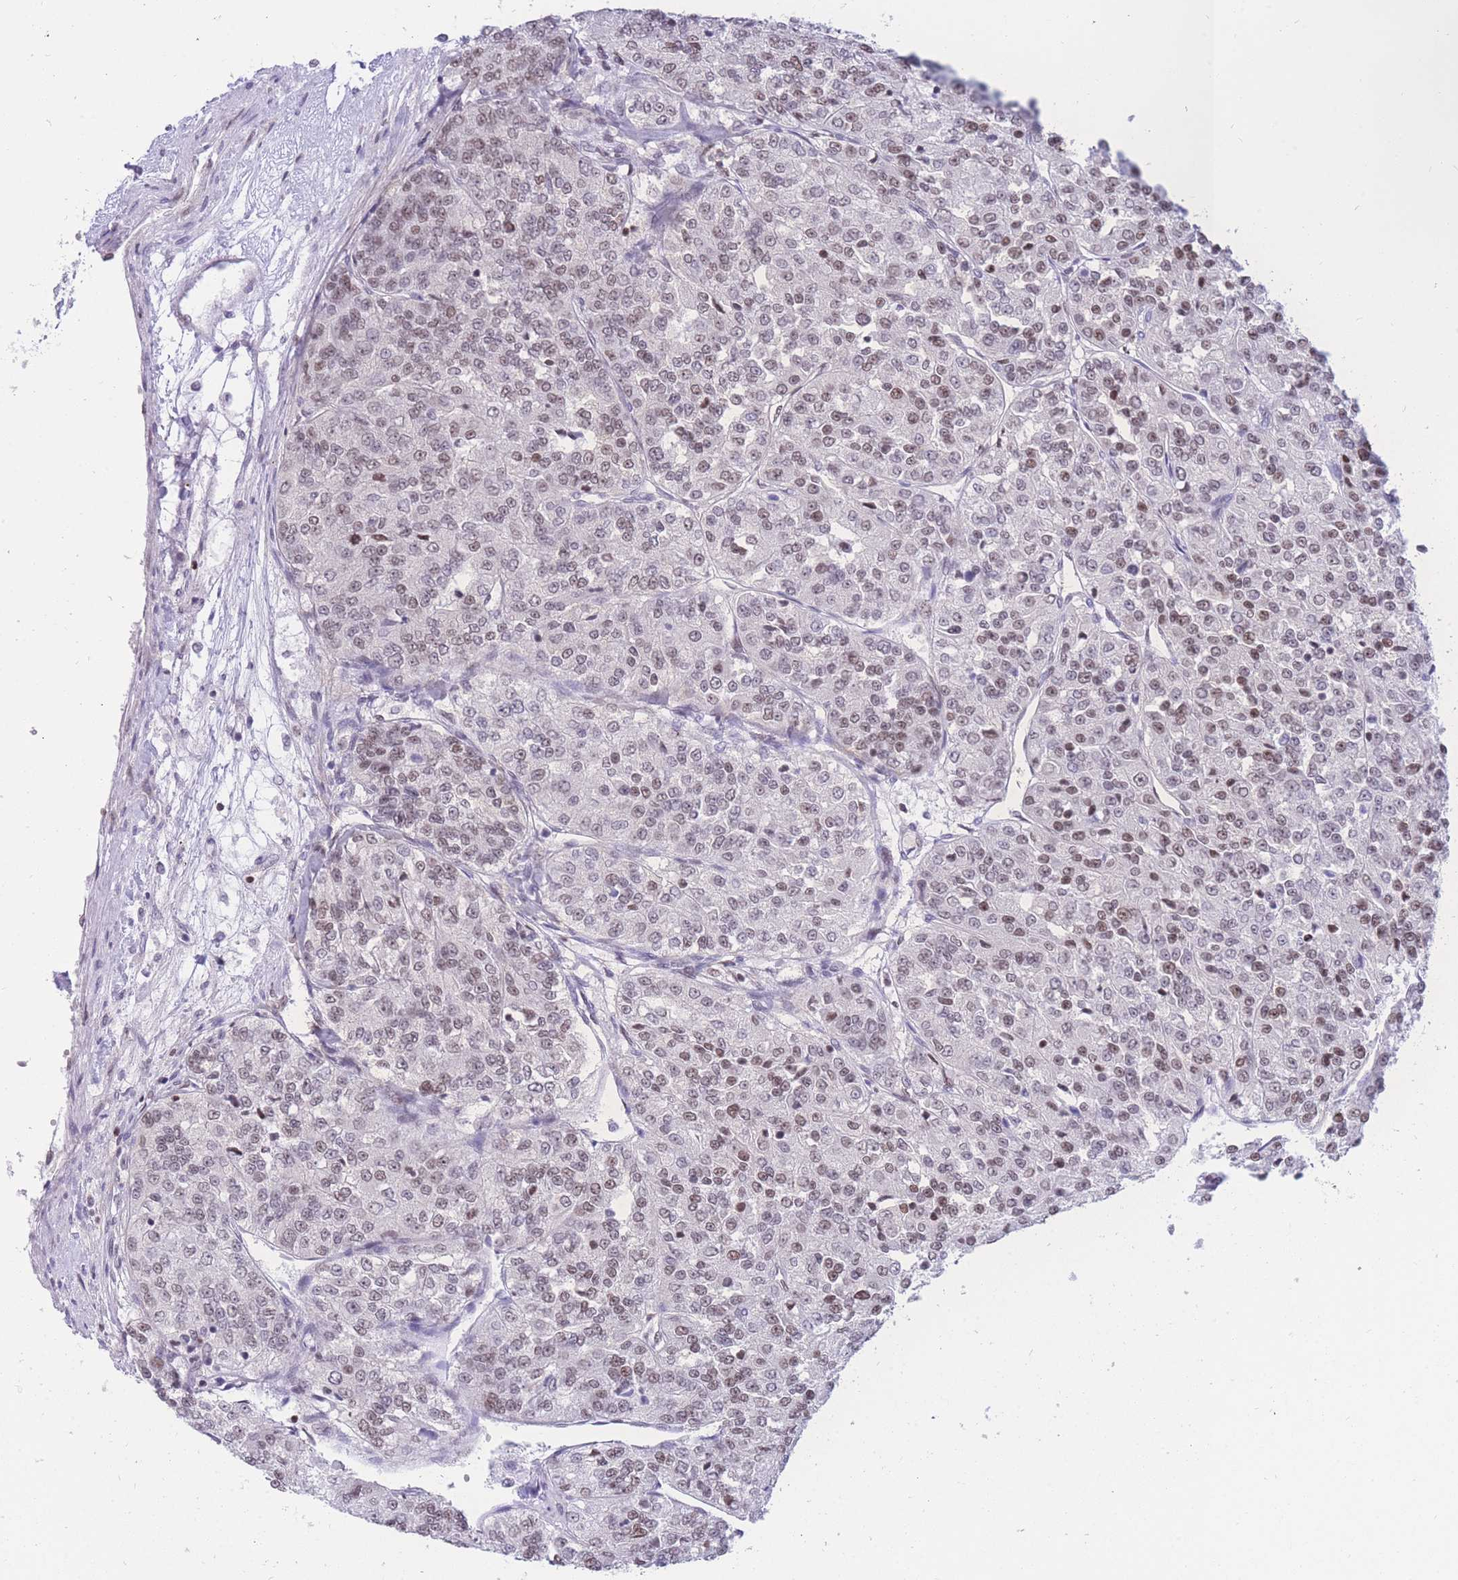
{"staining": {"intensity": "weak", "quantity": ">75%", "location": "nuclear"}, "tissue": "renal cancer", "cell_type": "Tumor cells", "image_type": "cancer", "snomed": [{"axis": "morphology", "description": "Adenocarcinoma, NOS"}, {"axis": "topography", "description": "Kidney"}], "caption": "Renal adenocarcinoma stained with DAB (3,3'-diaminobenzidine) immunohistochemistry reveals low levels of weak nuclear expression in about >75% of tumor cells.", "gene": "HMGN1", "patient": {"sex": "female", "age": 63}}